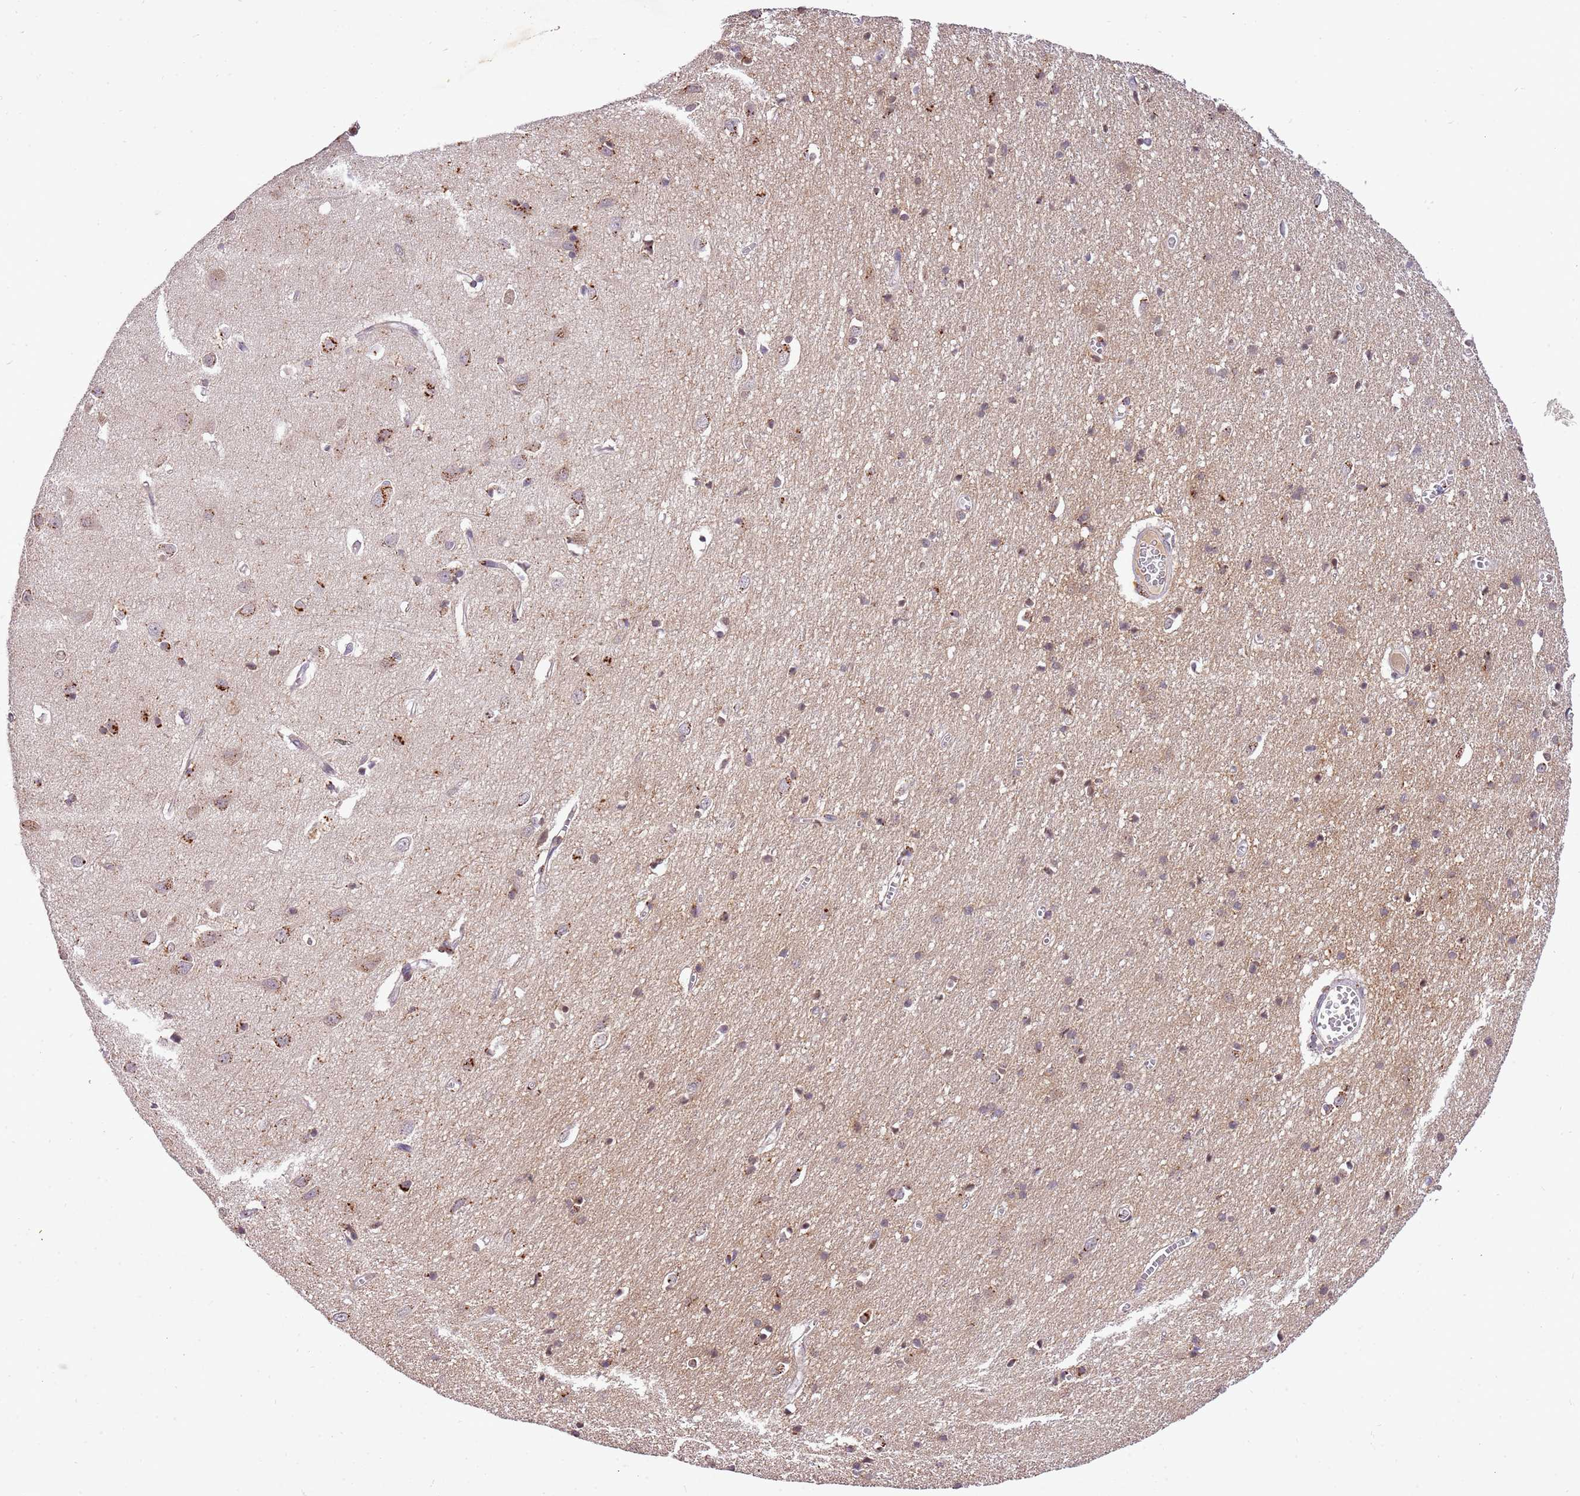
{"staining": {"intensity": "moderate", "quantity": "<25%", "location": "cytoplasmic/membranous"}, "tissue": "cerebral cortex", "cell_type": "Endothelial cells", "image_type": "normal", "snomed": [{"axis": "morphology", "description": "Normal tissue, NOS"}, {"axis": "topography", "description": "Cerebral cortex"}], "caption": "Protein expression analysis of benign cerebral cortex reveals moderate cytoplasmic/membranous positivity in approximately <25% of endothelial cells.", "gene": "SAMSN1", "patient": {"sex": "female", "age": 64}}